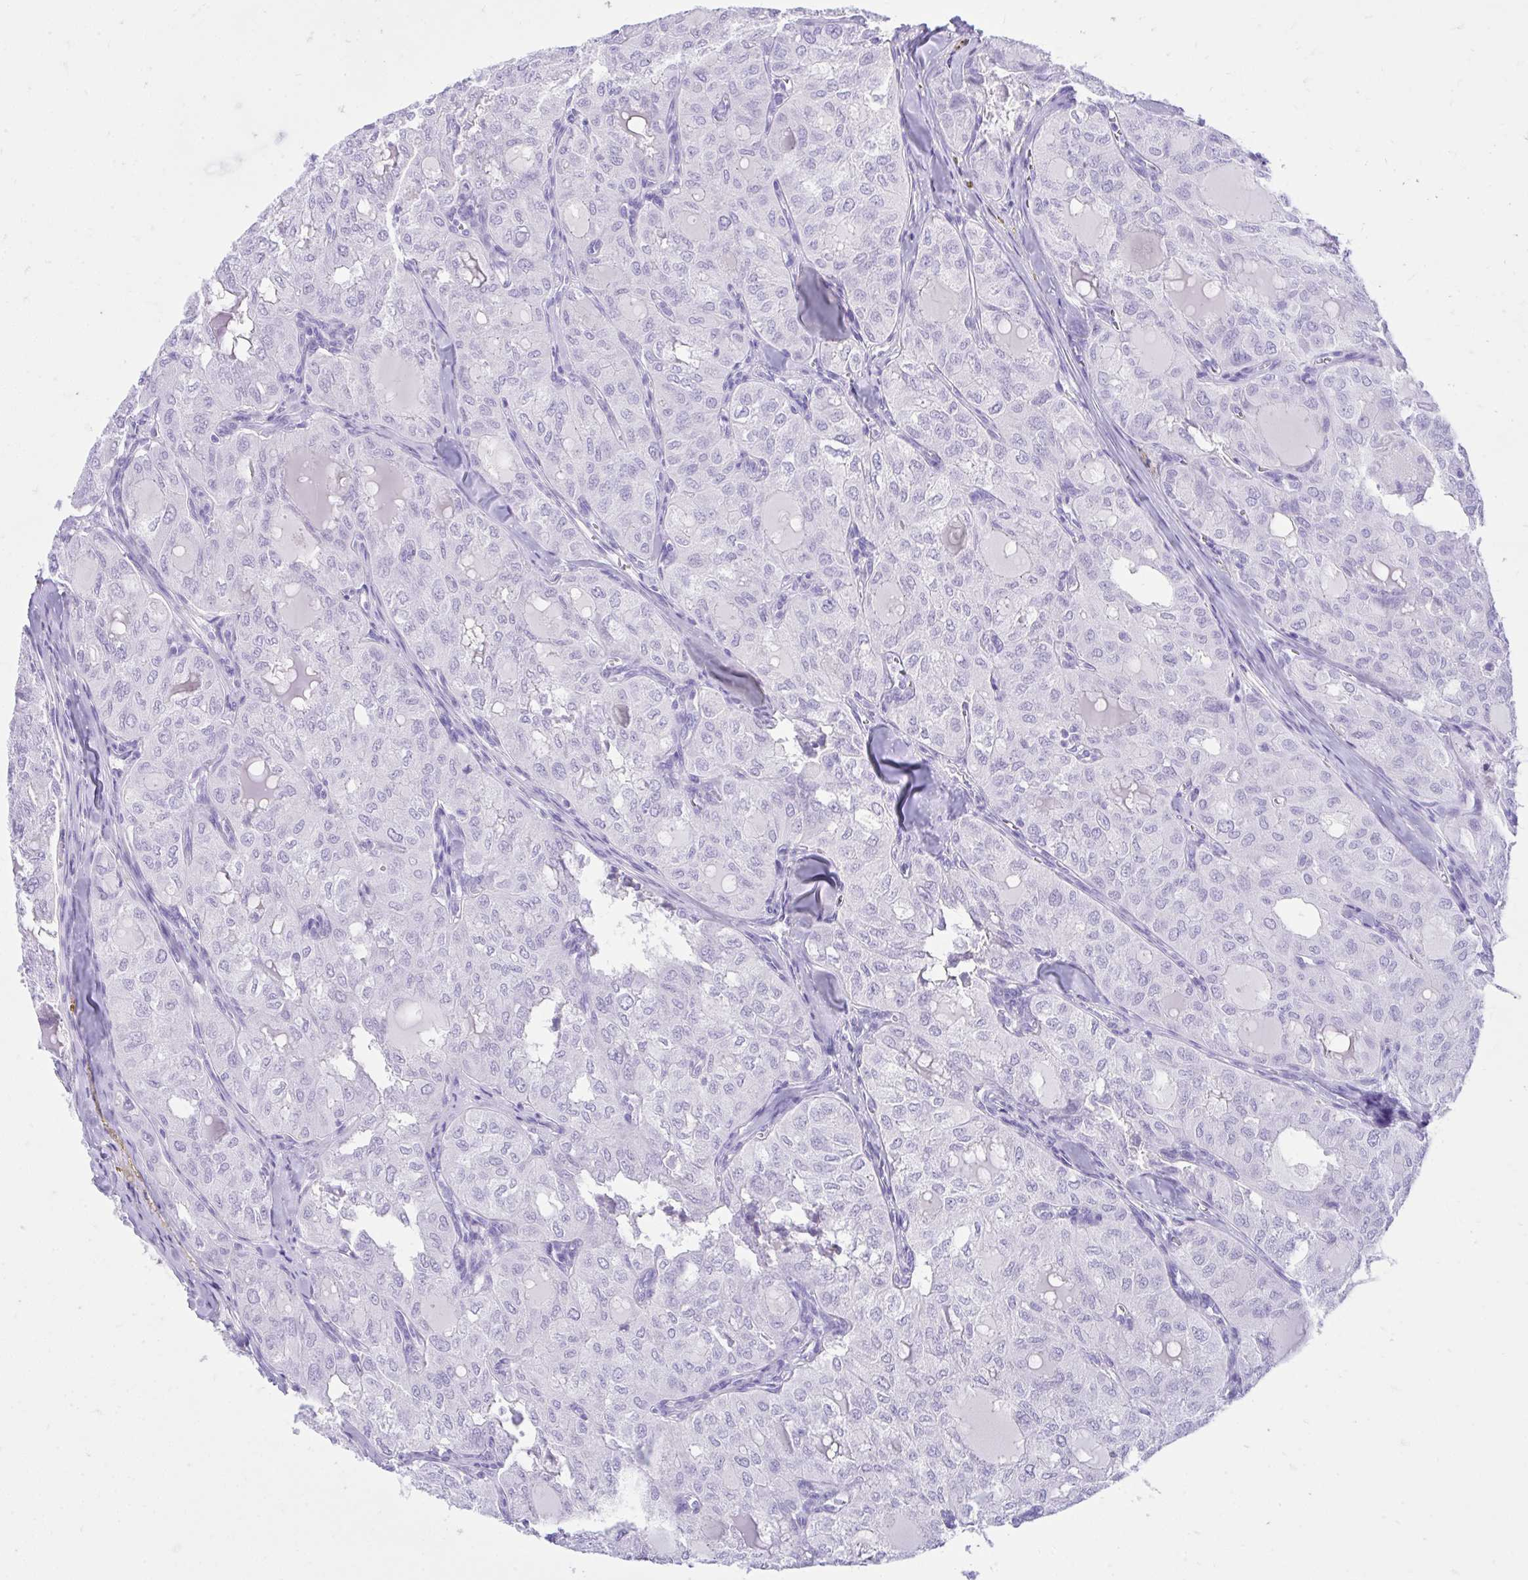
{"staining": {"intensity": "negative", "quantity": "none", "location": "none"}, "tissue": "thyroid cancer", "cell_type": "Tumor cells", "image_type": "cancer", "snomed": [{"axis": "morphology", "description": "Follicular adenoma carcinoma, NOS"}, {"axis": "topography", "description": "Thyroid gland"}], "caption": "This is an immunohistochemistry micrograph of follicular adenoma carcinoma (thyroid). There is no positivity in tumor cells.", "gene": "KCNN4", "patient": {"sex": "male", "age": 75}}